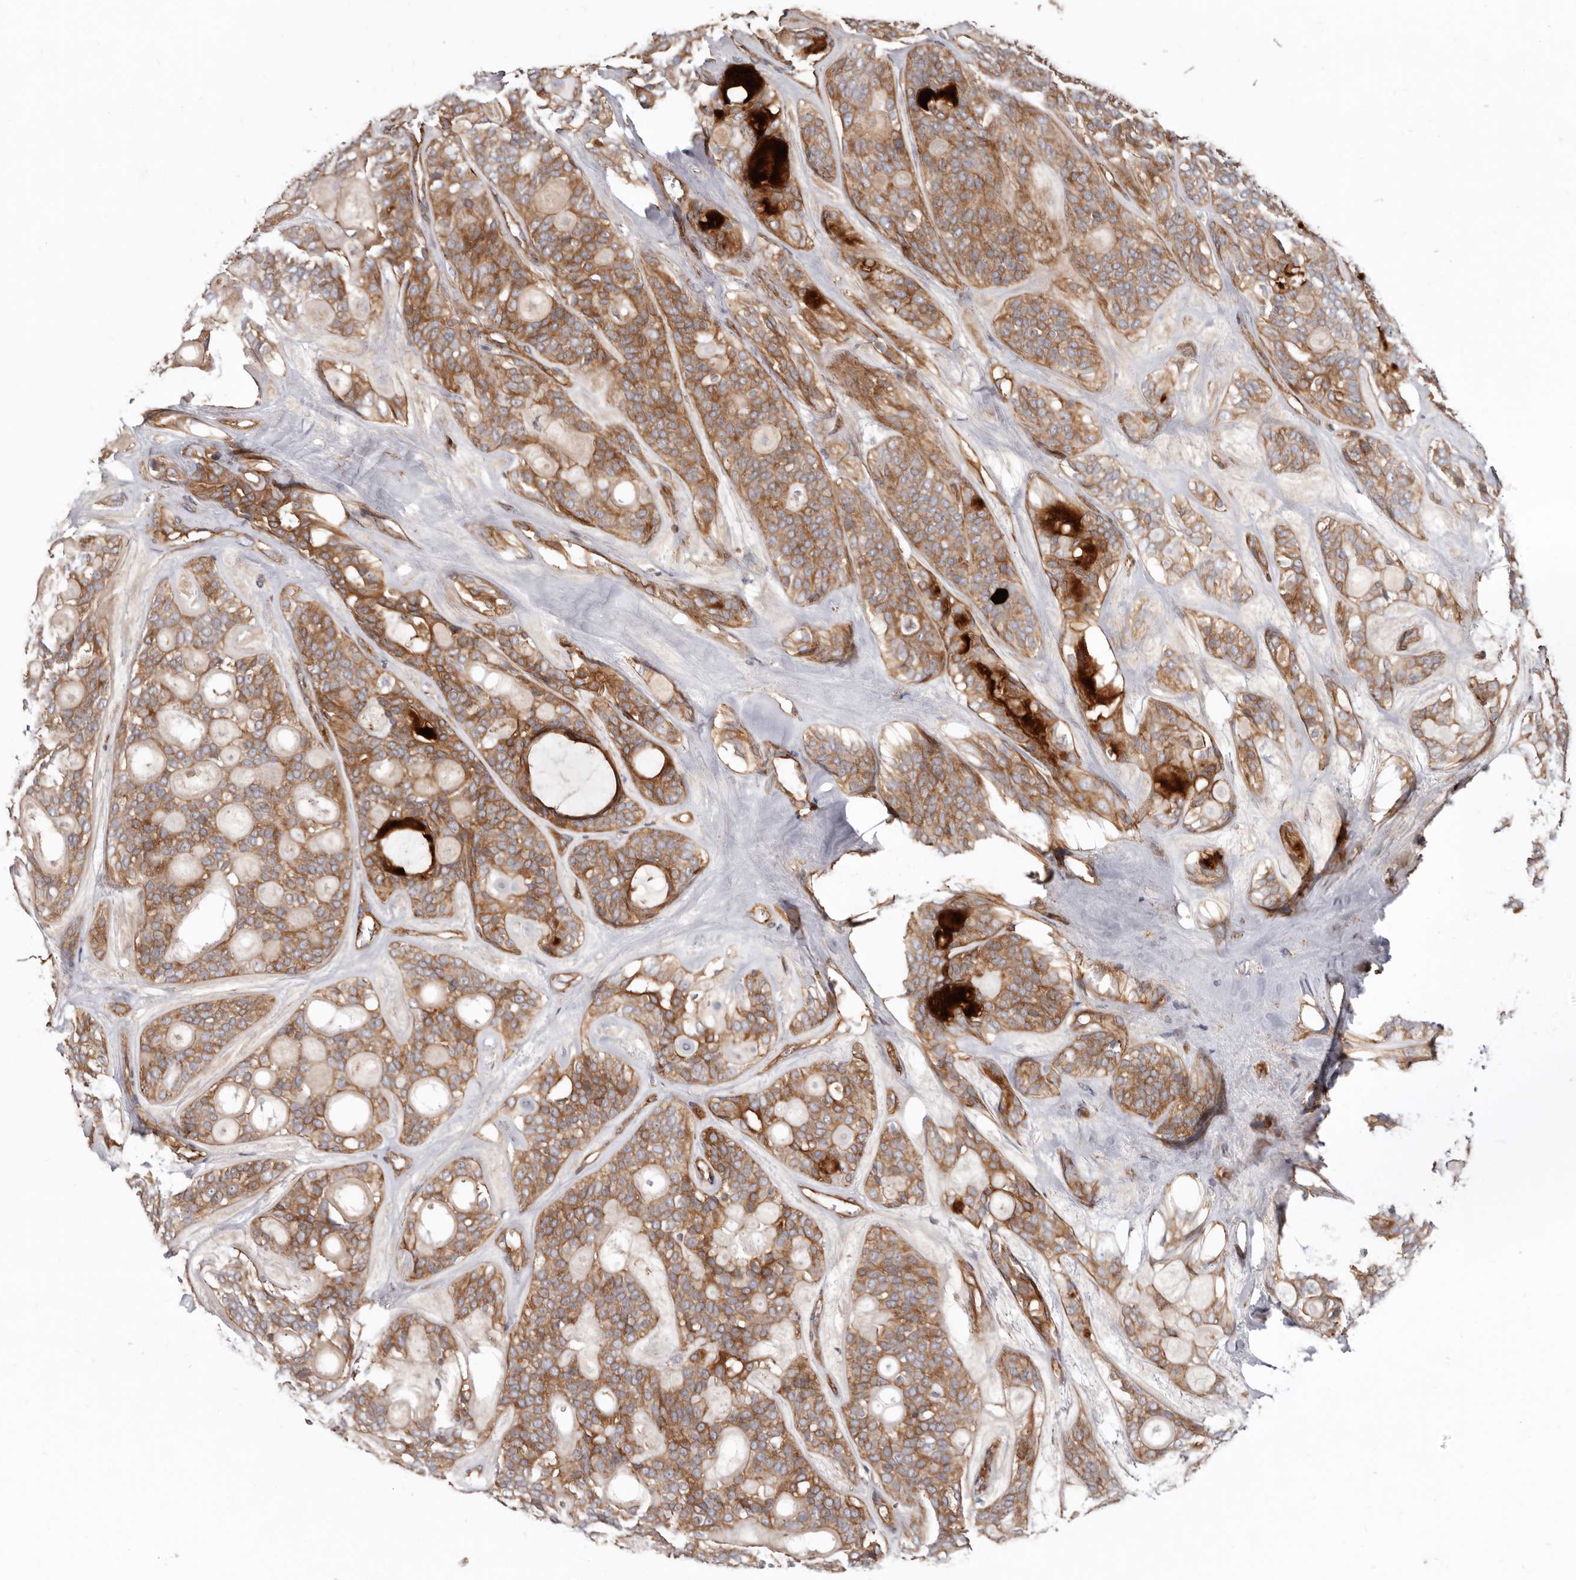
{"staining": {"intensity": "moderate", "quantity": ">75%", "location": "cytoplasmic/membranous"}, "tissue": "head and neck cancer", "cell_type": "Tumor cells", "image_type": "cancer", "snomed": [{"axis": "morphology", "description": "Adenocarcinoma, NOS"}, {"axis": "topography", "description": "Head-Neck"}], "caption": "Human adenocarcinoma (head and neck) stained with a brown dye demonstrates moderate cytoplasmic/membranous positive expression in about >75% of tumor cells.", "gene": "TMC7", "patient": {"sex": "male", "age": 66}}